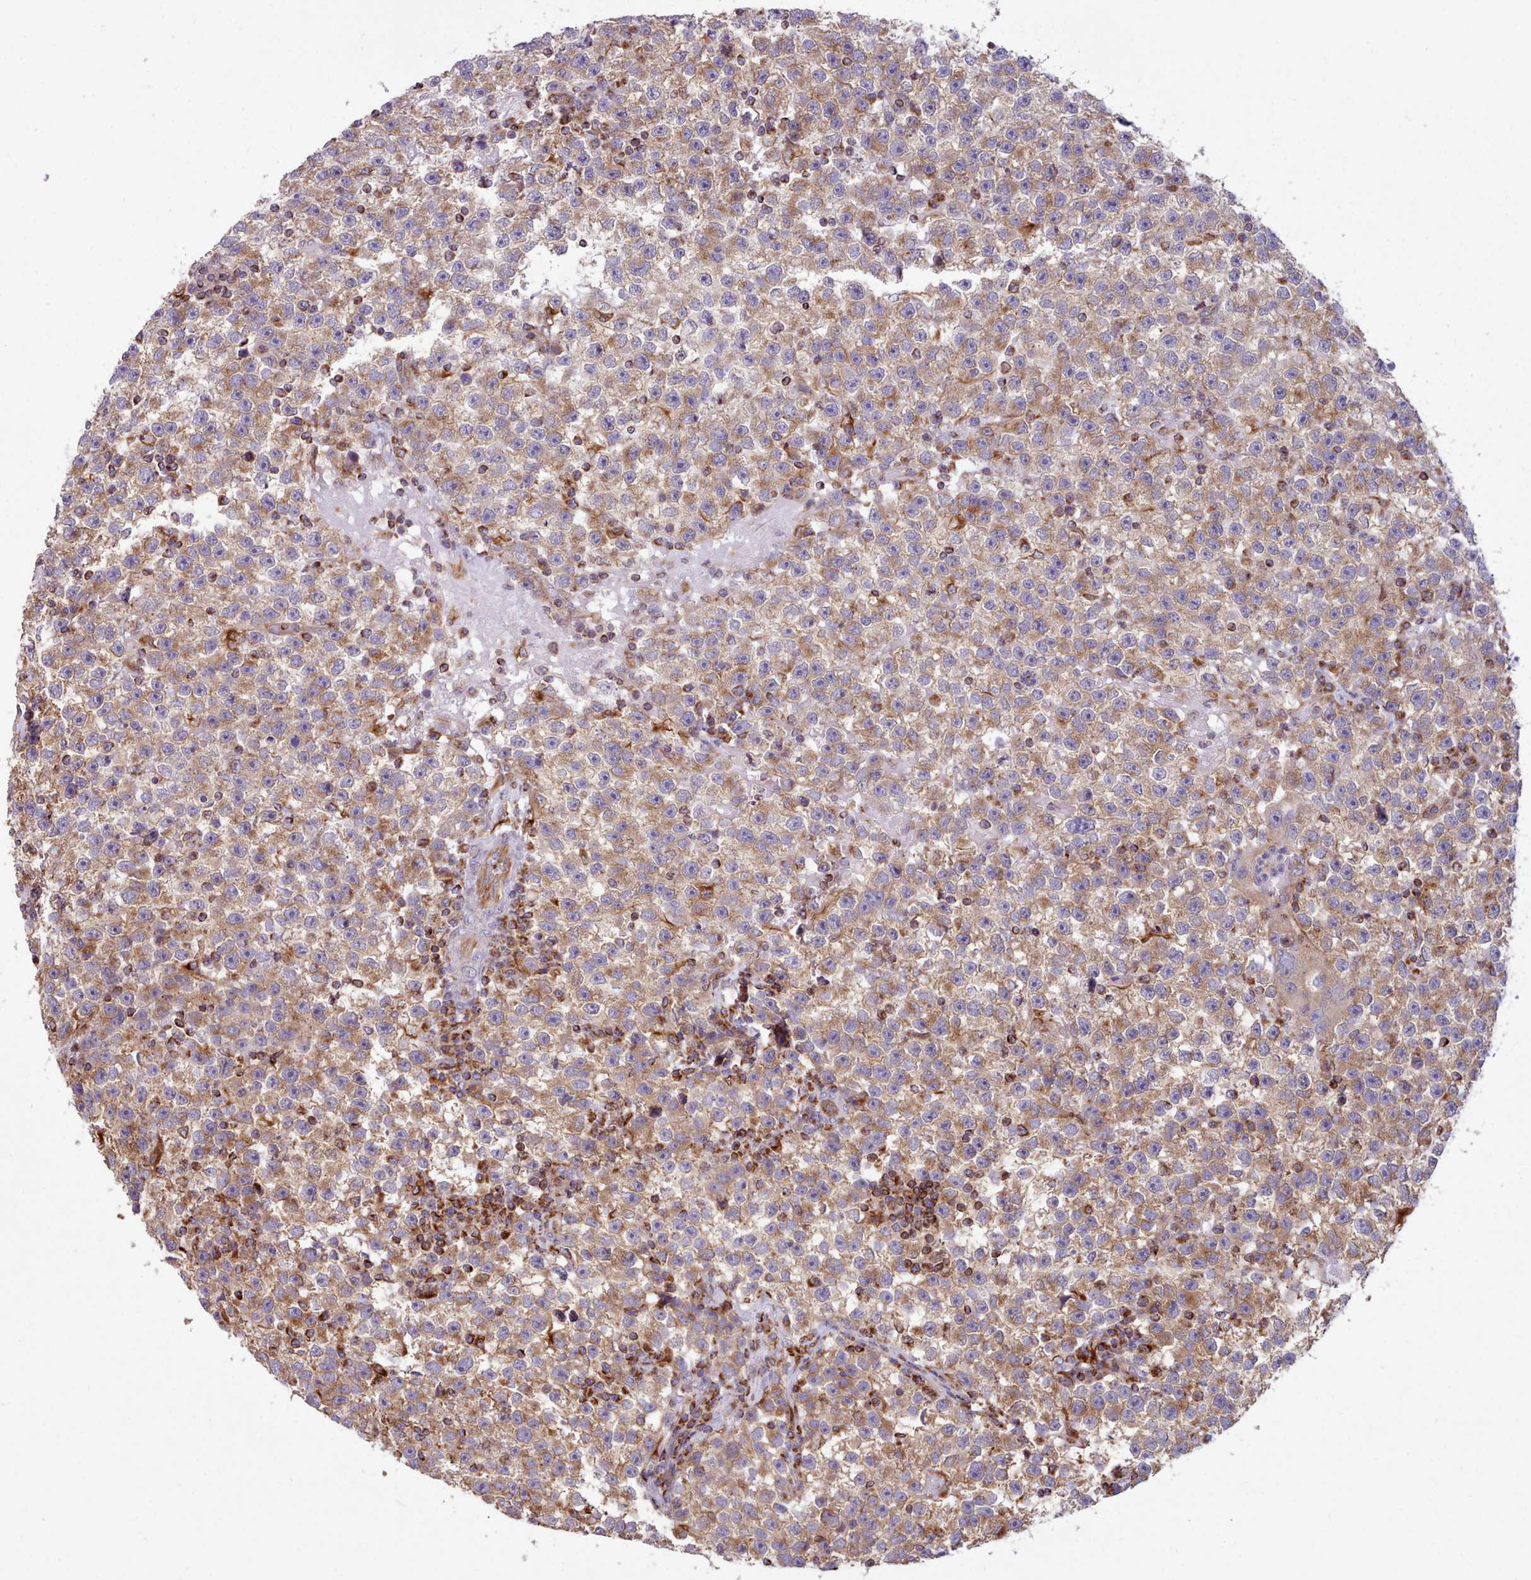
{"staining": {"intensity": "moderate", "quantity": ">75%", "location": "cytoplasmic/membranous"}, "tissue": "testis cancer", "cell_type": "Tumor cells", "image_type": "cancer", "snomed": [{"axis": "morphology", "description": "Seminoma, NOS"}, {"axis": "topography", "description": "Testis"}], "caption": "DAB immunohistochemical staining of testis seminoma demonstrates moderate cytoplasmic/membranous protein expression in approximately >75% of tumor cells. (Stains: DAB (3,3'-diaminobenzidine) in brown, nuclei in blue, Microscopy: brightfield microscopy at high magnification).", "gene": "CRYBG1", "patient": {"sex": "male", "age": 22}}